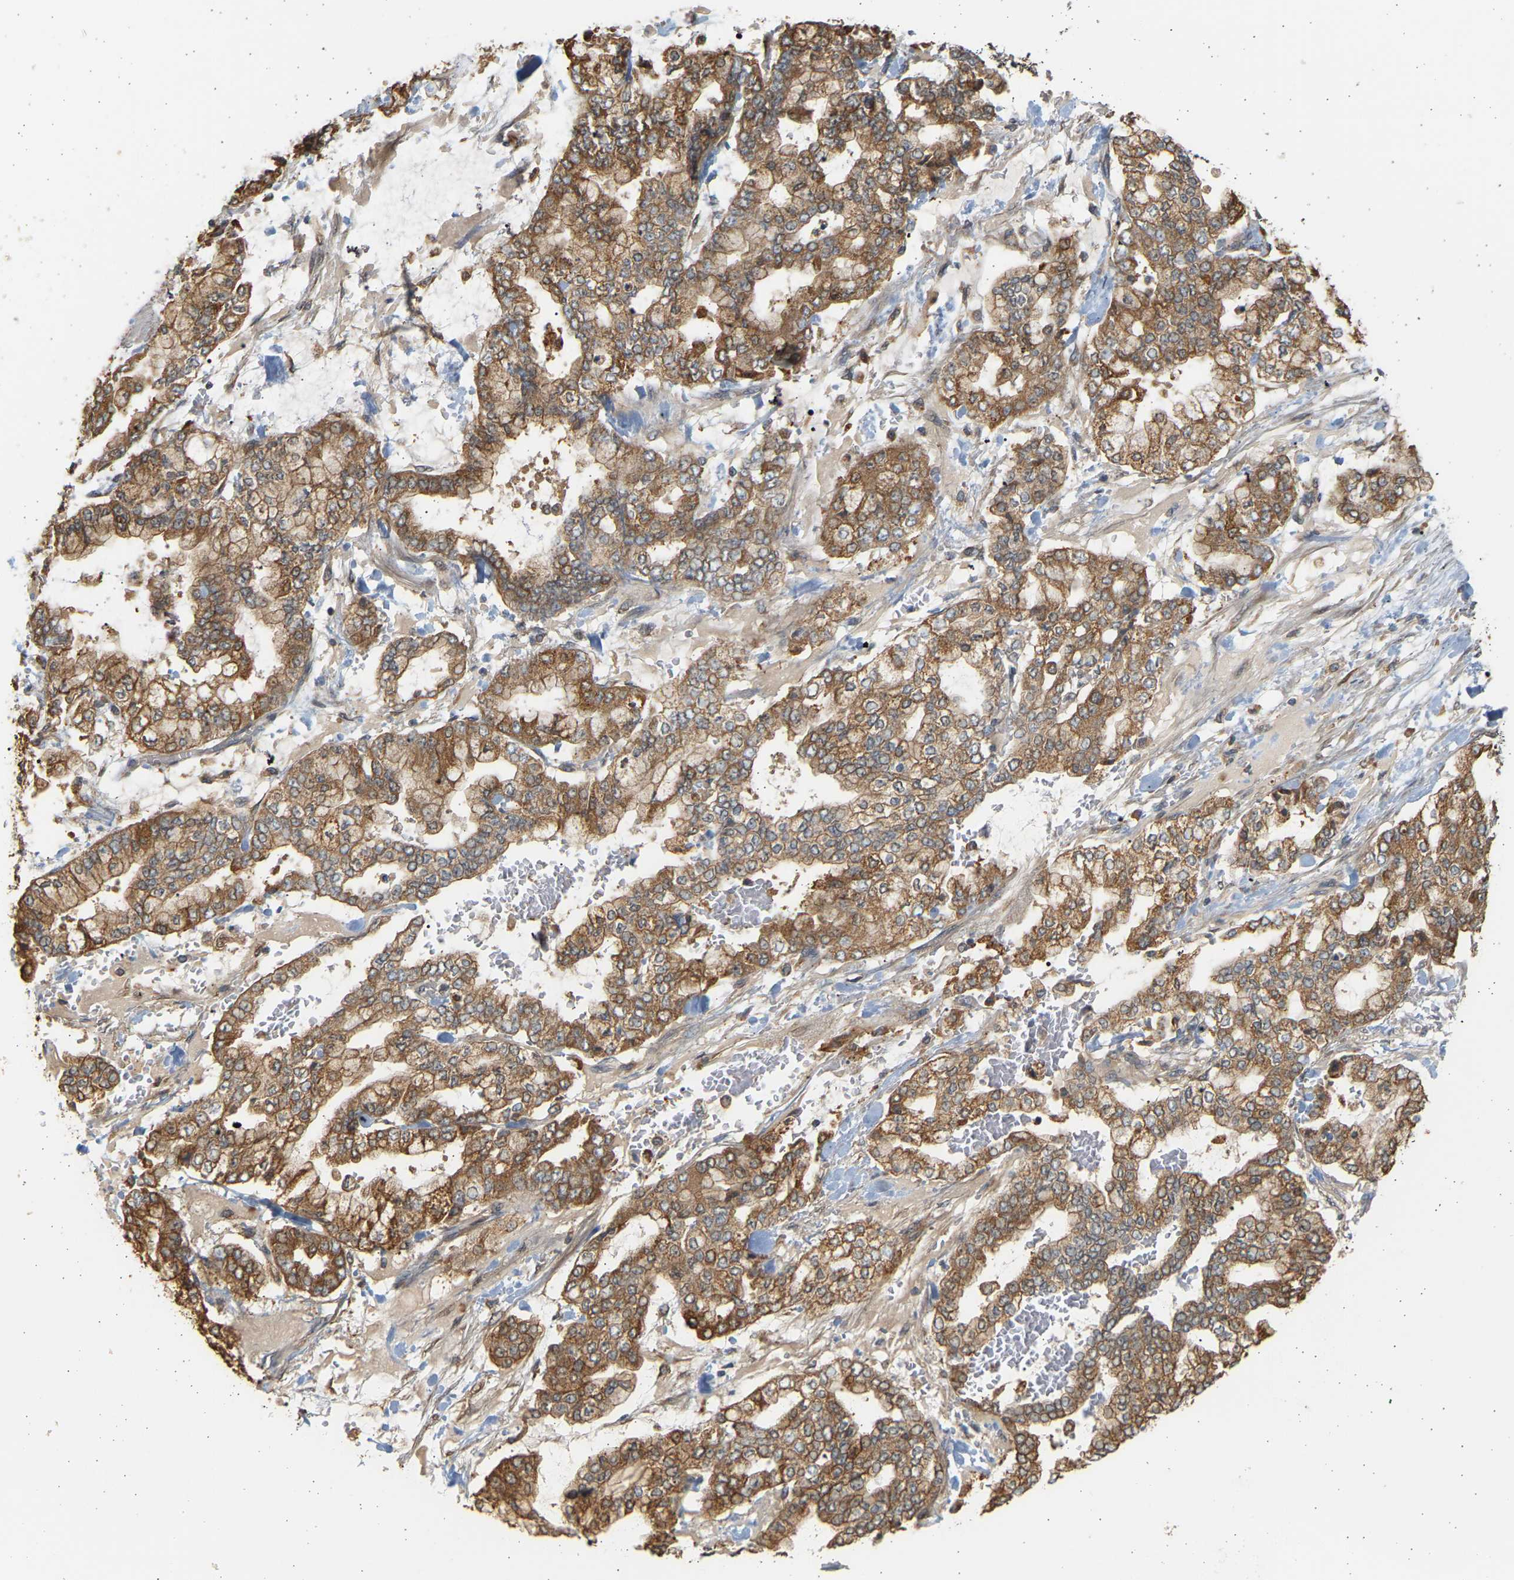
{"staining": {"intensity": "moderate", "quantity": ">75%", "location": "cytoplasmic/membranous"}, "tissue": "stomach cancer", "cell_type": "Tumor cells", "image_type": "cancer", "snomed": [{"axis": "morphology", "description": "Normal tissue, NOS"}, {"axis": "morphology", "description": "Adenocarcinoma, NOS"}, {"axis": "topography", "description": "Stomach, upper"}, {"axis": "topography", "description": "Stomach"}], "caption": "Human stomach adenocarcinoma stained for a protein (brown) demonstrates moderate cytoplasmic/membranous positive staining in about >75% of tumor cells.", "gene": "B4GALT6", "patient": {"sex": "male", "age": 76}}